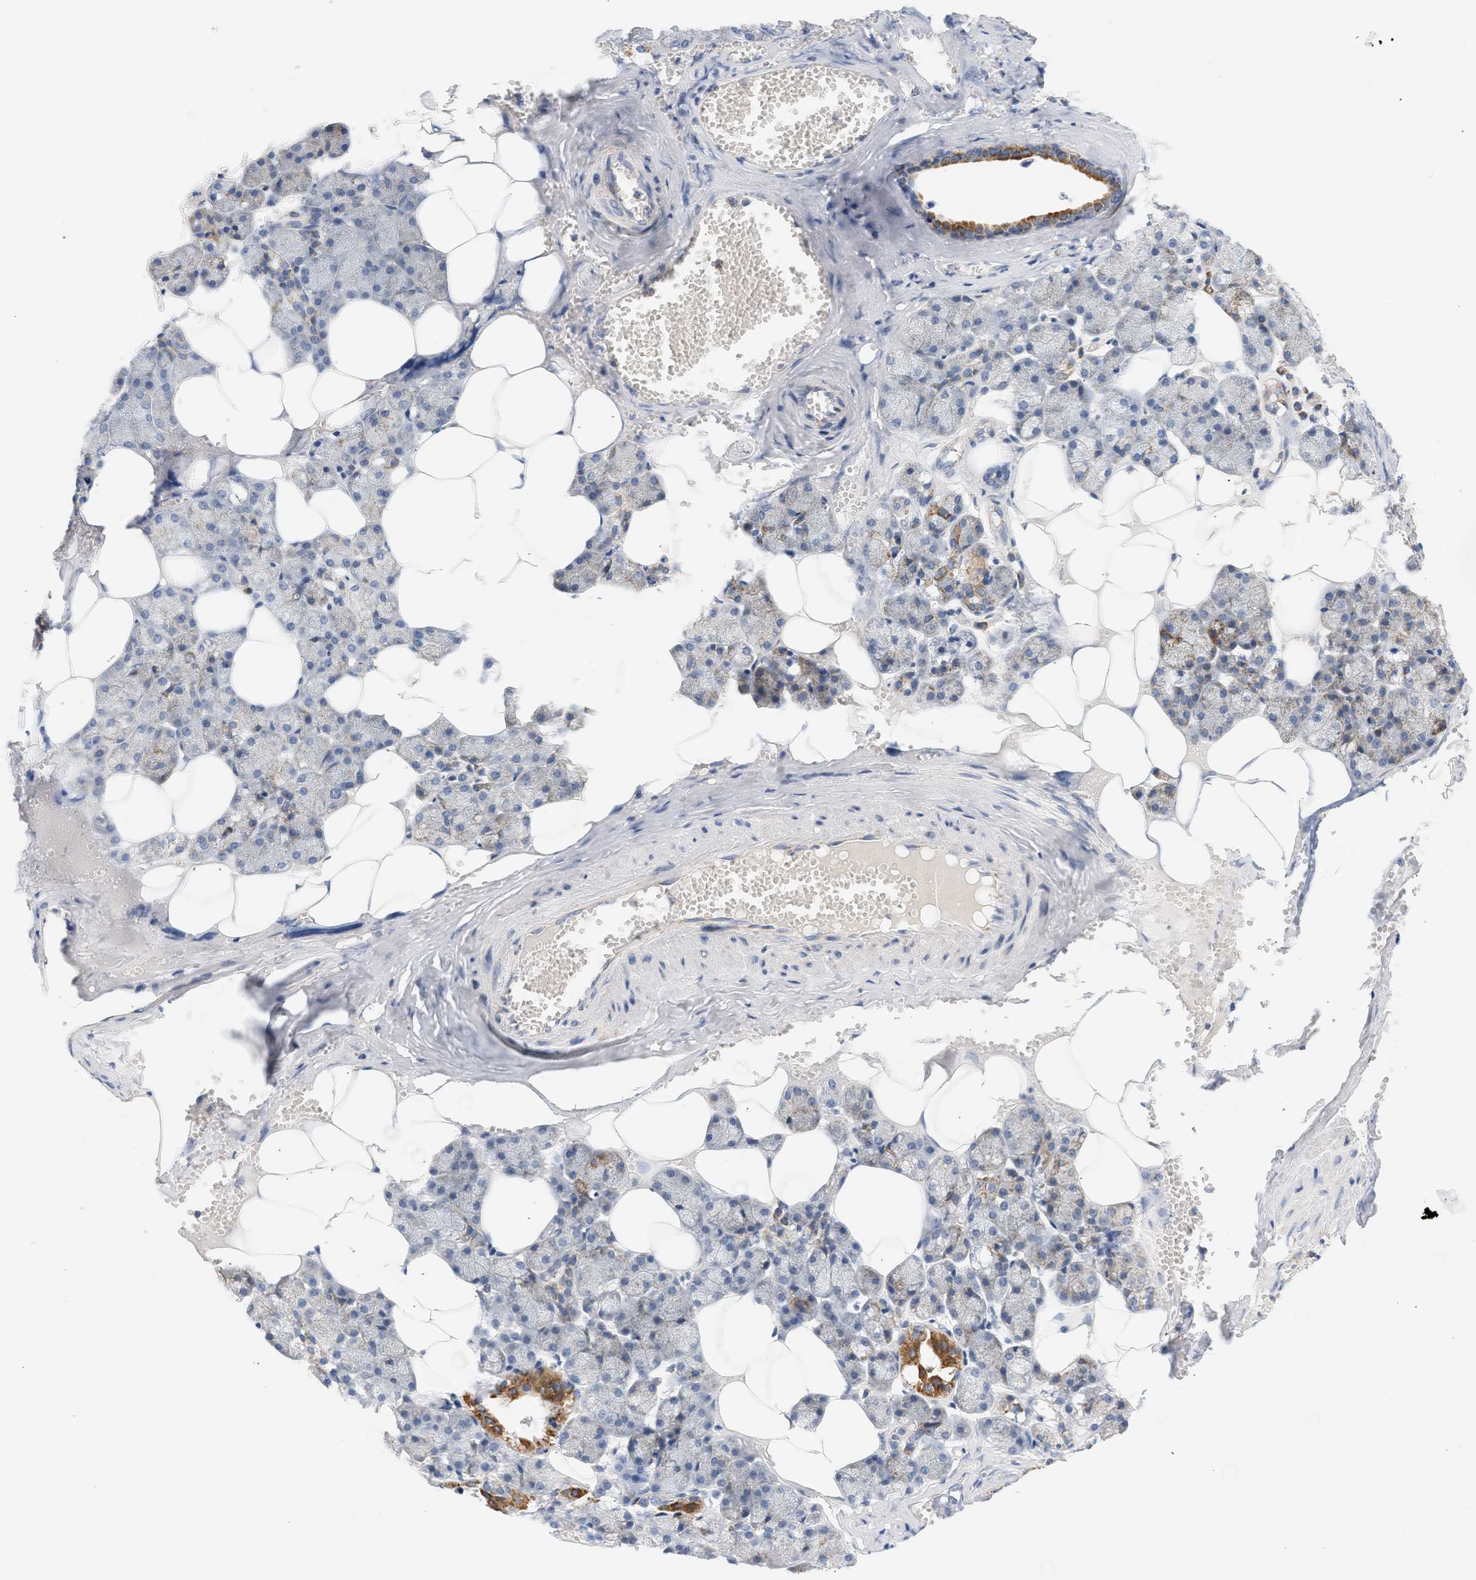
{"staining": {"intensity": "strong", "quantity": "<25%", "location": "cytoplasmic/membranous"}, "tissue": "salivary gland", "cell_type": "Glandular cells", "image_type": "normal", "snomed": [{"axis": "morphology", "description": "Normal tissue, NOS"}, {"axis": "topography", "description": "Salivary gland"}], "caption": "Salivary gland stained for a protein demonstrates strong cytoplasmic/membranous positivity in glandular cells.", "gene": "GRPEL2", "patient": {"sex": "male", "age": 62}}